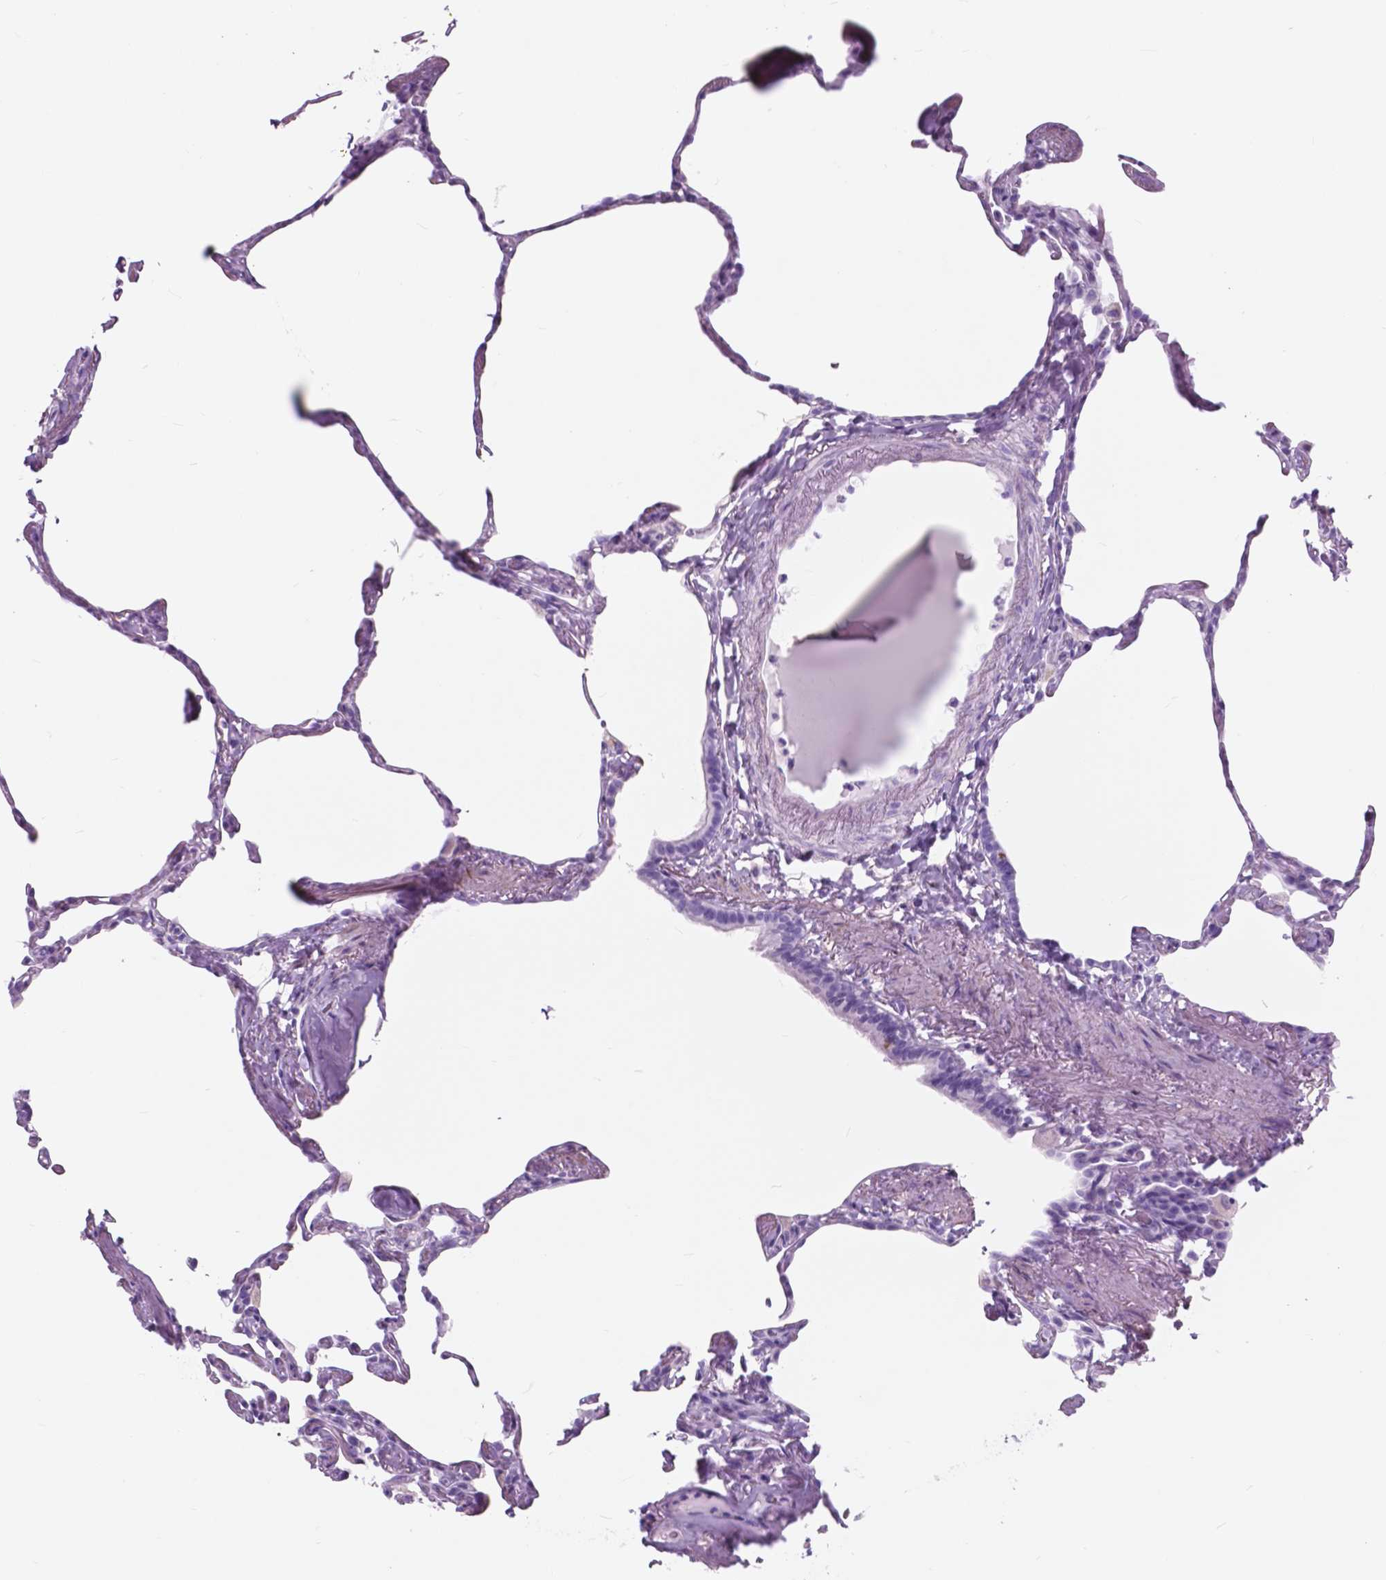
{"staining": {"intensity": "negative", "quantity": "none", "location": "none"}, "tissue": "lung", "cell_type": "Alveolar cells", "image_type": "normal", "snomed": [{"axis": "morphology", "description": "Normal tissue, NOS"}, {"axis": "topography", "description": "Lung"}], "caption": "Protein analysis of benign lung reveals no significant positivity in alveolar cells.", "gene": "FXYD2", "patient": {"sex": "male", "age": 65}}